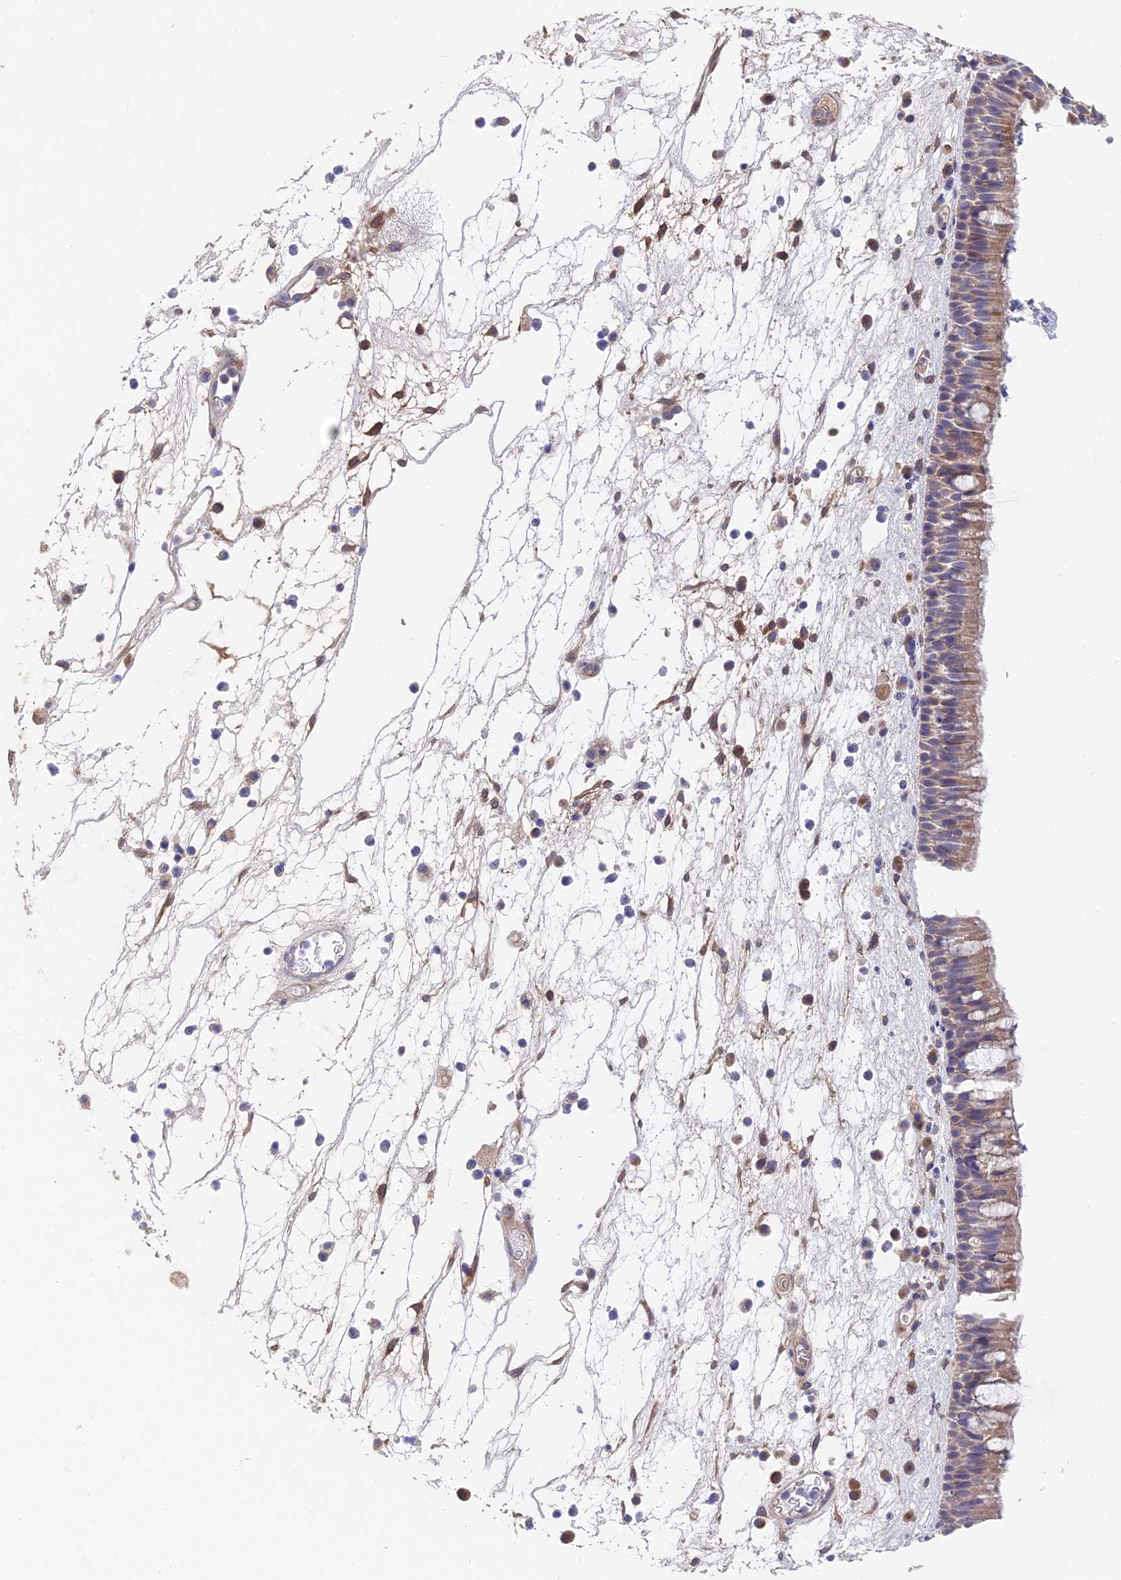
{"staining": {"intensity": "weak", "quantity": ">75%", "location": "cytoplasmic/membranous"}, "tissue": "nasopharynx", "cell_type": "Respiratory epithelial cells", "image_type": "normal", "snomed": [{"axis": "morphology", "description": "Normal tissue, NOS"}, {"axis": "morphology", "description": "Inflammation, NOS"}, {"axis": "morphology", "description": "Malignant melanoma, Metastatic site"}, {"axis": "topography", "description": "Nasopharynx"}], "caption": "Protein expression by IHC shows weak cytoplasmic/membranous staining in approximately >75% of respiratory epithelial cells in normal nasopharynx. The staining was performed using DAB (3,3'-diaminobenzidine) to visualize the protein expression in brown, while the nuclei were stained in blue with hematoxylin (Magnification: 20x).", "gene": "FAM168B", "patient": {"sex": "male", "age": 70}}